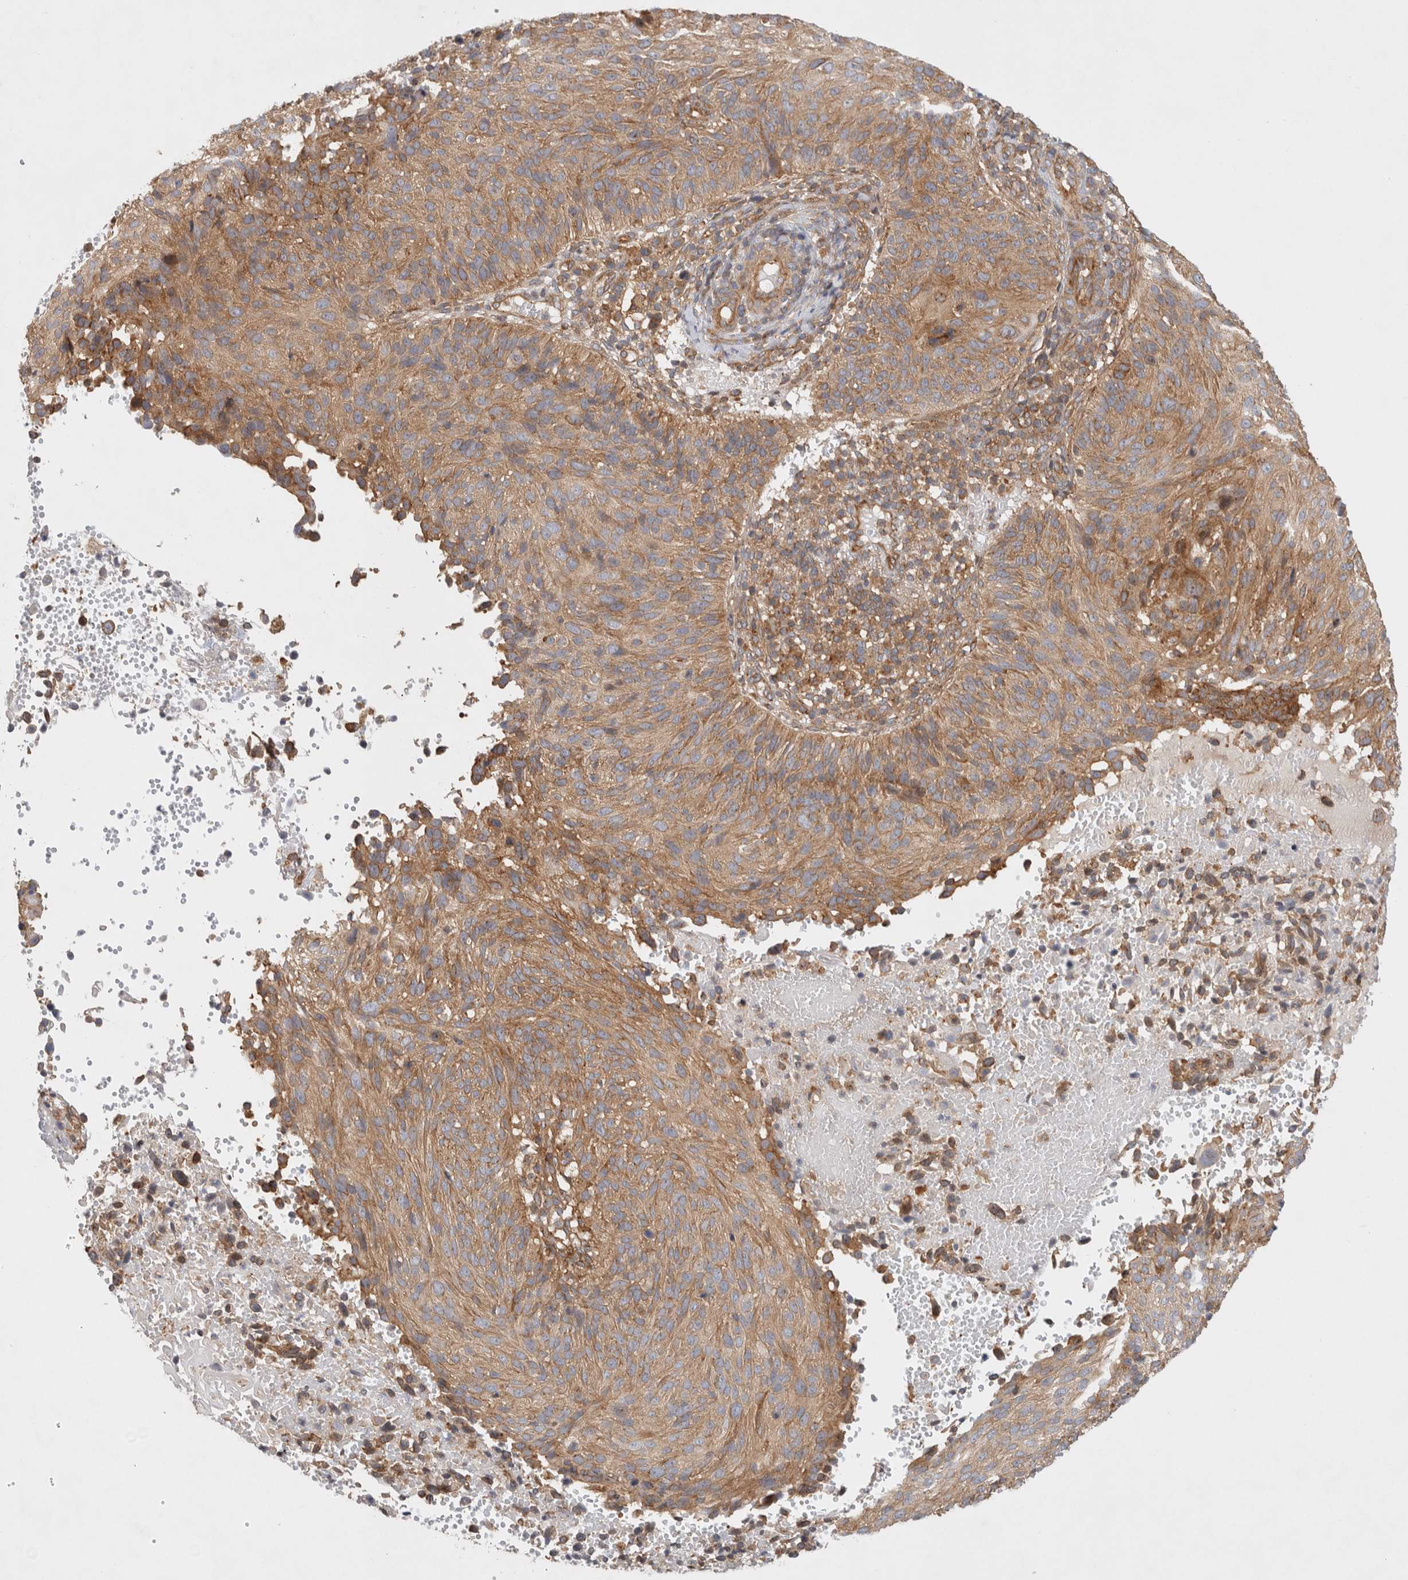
{"staining": {"intensity": "moderate", "quantity": ">75%", "location": "cytoplasmic/membranous"}, "tissue": "cervical cancer", "cell_type": "Tumor cells", "image_type": "cancer", "snomed": [{"axis": "morphology", "description": "Squamous cell carcinoma, NOS"}, {"axis": "topography", "description": "Cervix"}], "caption": "Moderate cytoplasmic/membranous protein staining is identified in approximately >75% of tumor cells in cervical squamous cell carcinoma.", "gene": "GPR150", "patient": {"sex": "female", "age": 74}}